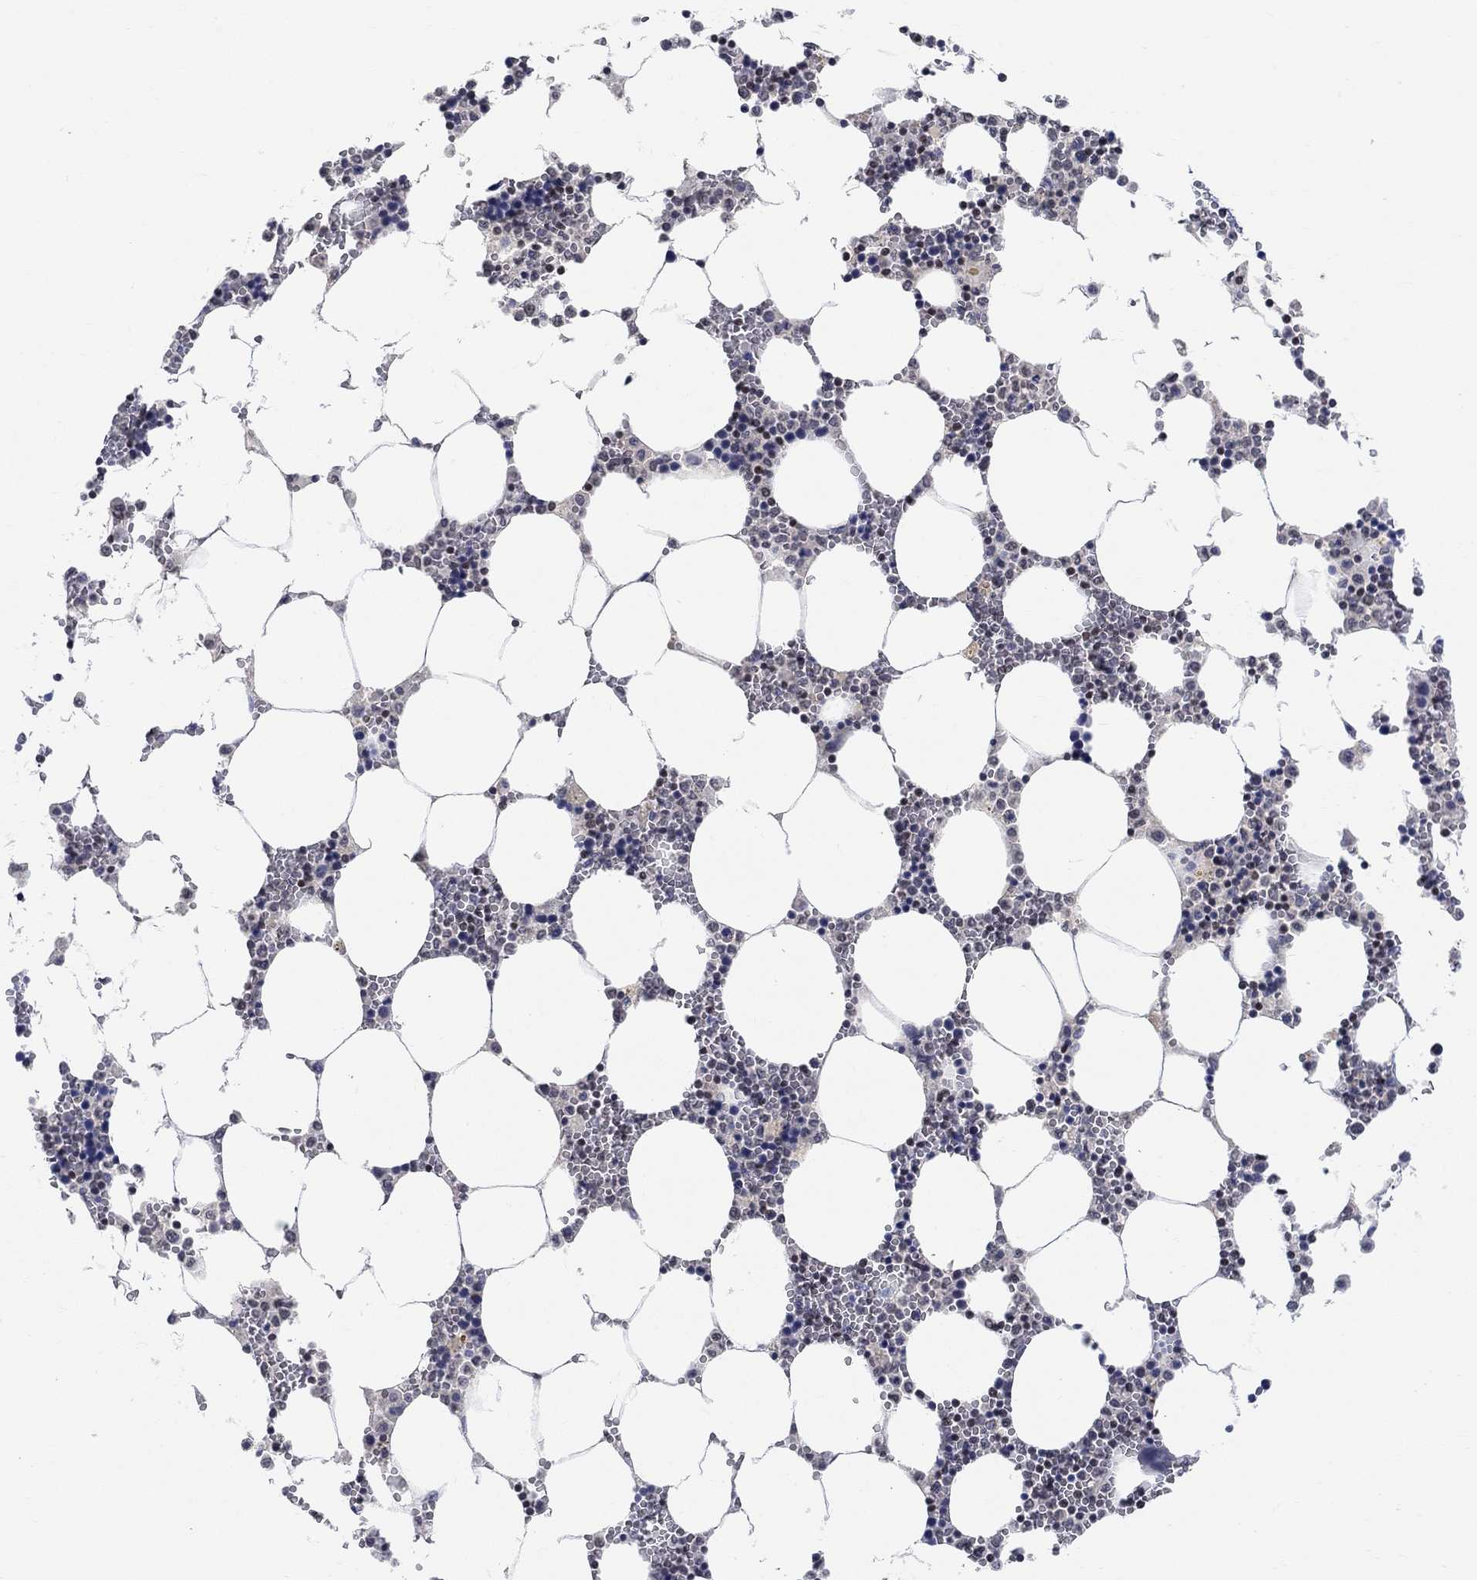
{"staining": {"intensity": "negative", "quantity": "none", "location": "none"}, "tissue": "bone marrow", "cell_type": "Hematopoietic cells", "image_type": "normal", "snomed": [{"axis": "morphology", "description": "Normal tissue, NOS"}, {"axis": "topography", "description": "Bone marrow"}], "caption": "Image shows no significant protein expression in hematopoietic cells of normal bone marrow. (Stains: DAB immunohistochemistry (IHC) with hematoxylin counter stain, Microscopy: brightfield microscopy at high magnification).", "gene": "KLF12", "patient": {"sex": "female", "age": 64}}